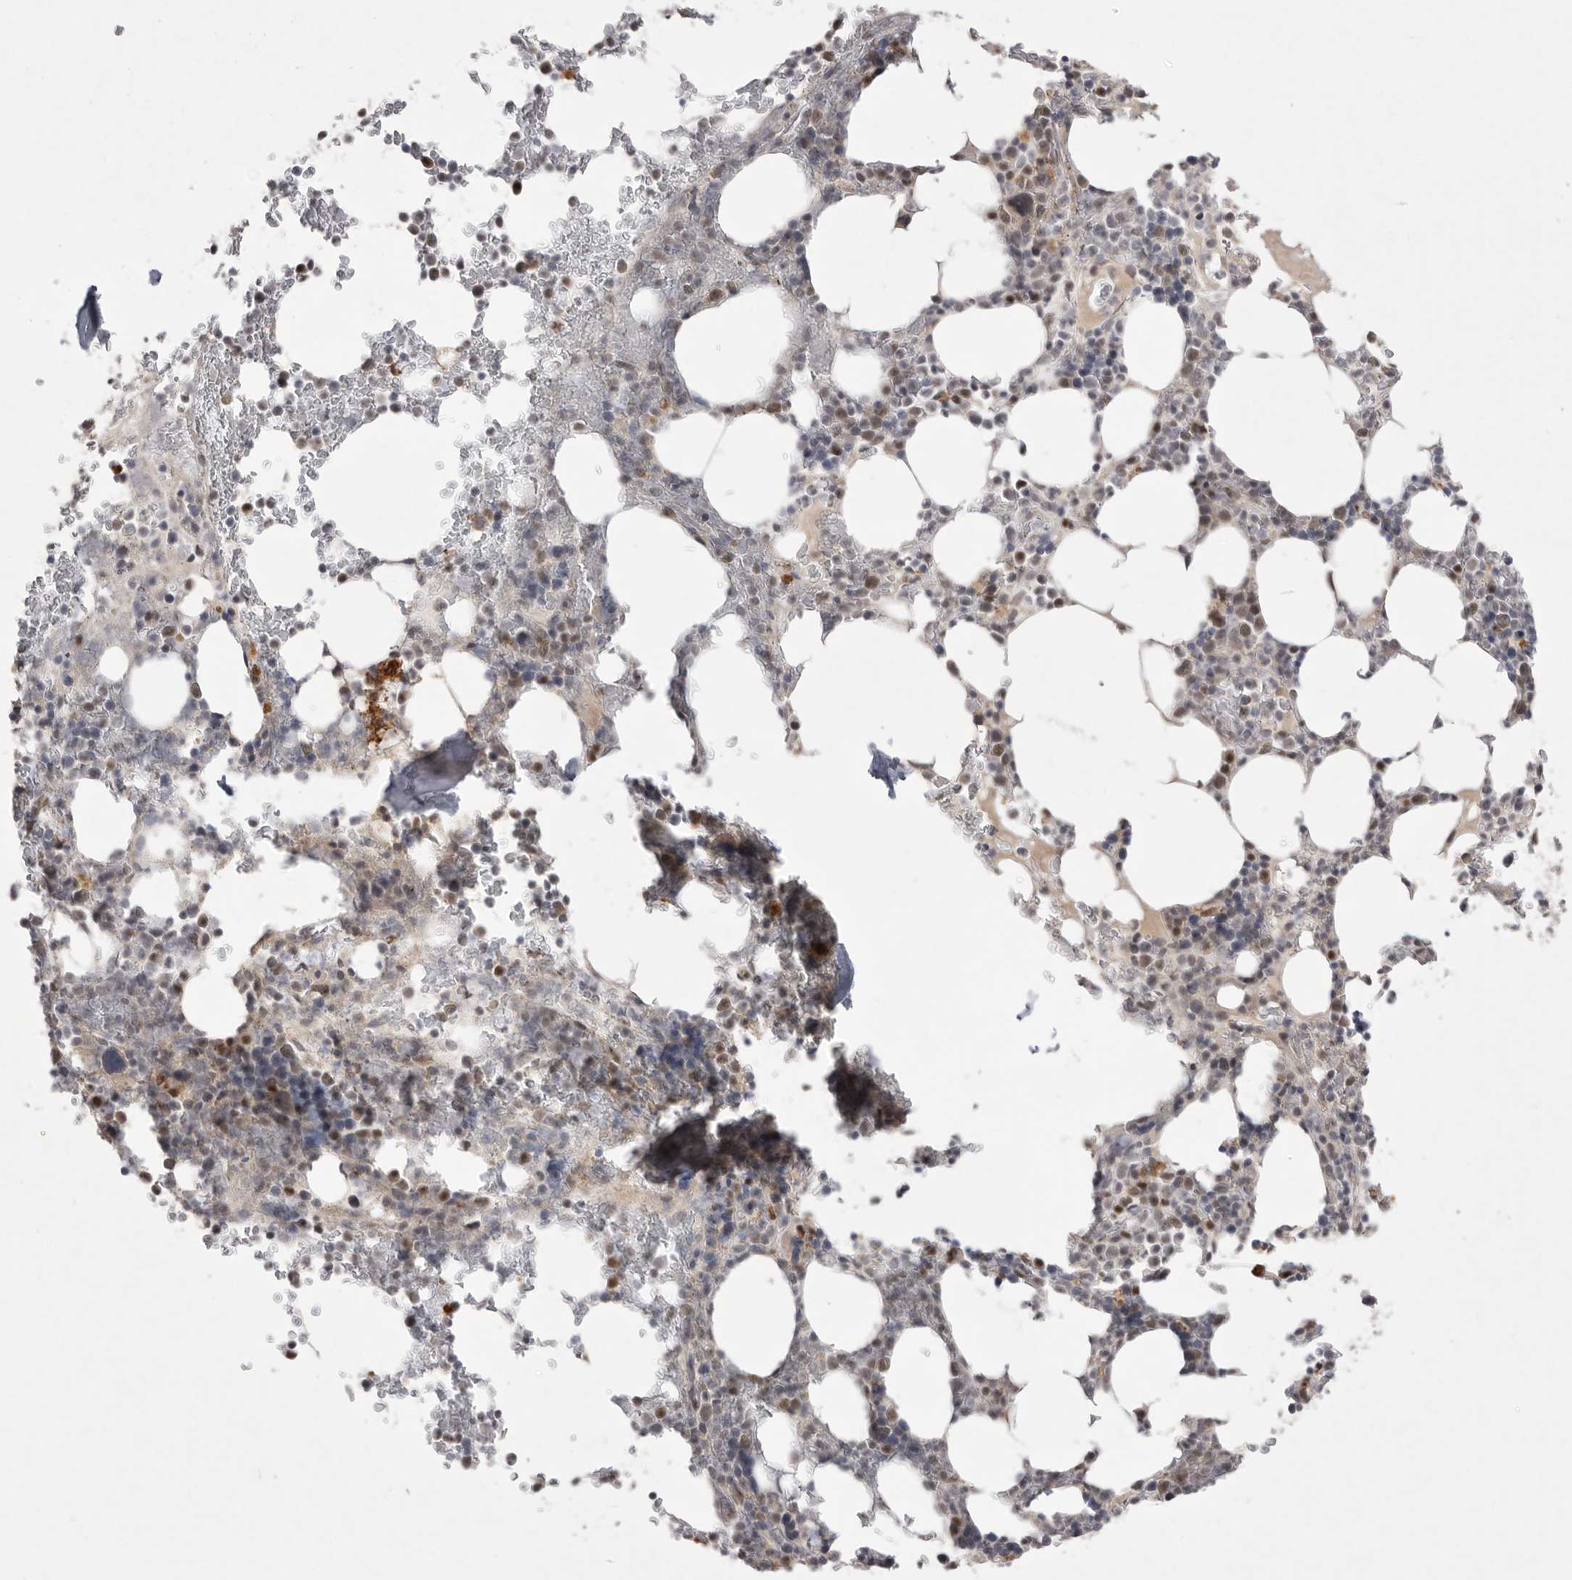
{"staining": {"intensity": "moderate", "quantity": "25%-75%", "location": "nuclear"}, "tissue": "bone marrow", "cell_type": "Hematopoietic cells", "image_type": "normal", "snomed": [{"axis": "morphology", "description": "Normal tissue, NOS"}, {"axis": "topography", "description": "Bone marrow"}], "caption": "The micrograph exhibits a brown stain indicating the presence of a protein in the nuclear of hematopoietic cells in bone marrow.", "gene": "HUS1", "patient": {"sex": "male", "age": 58}}